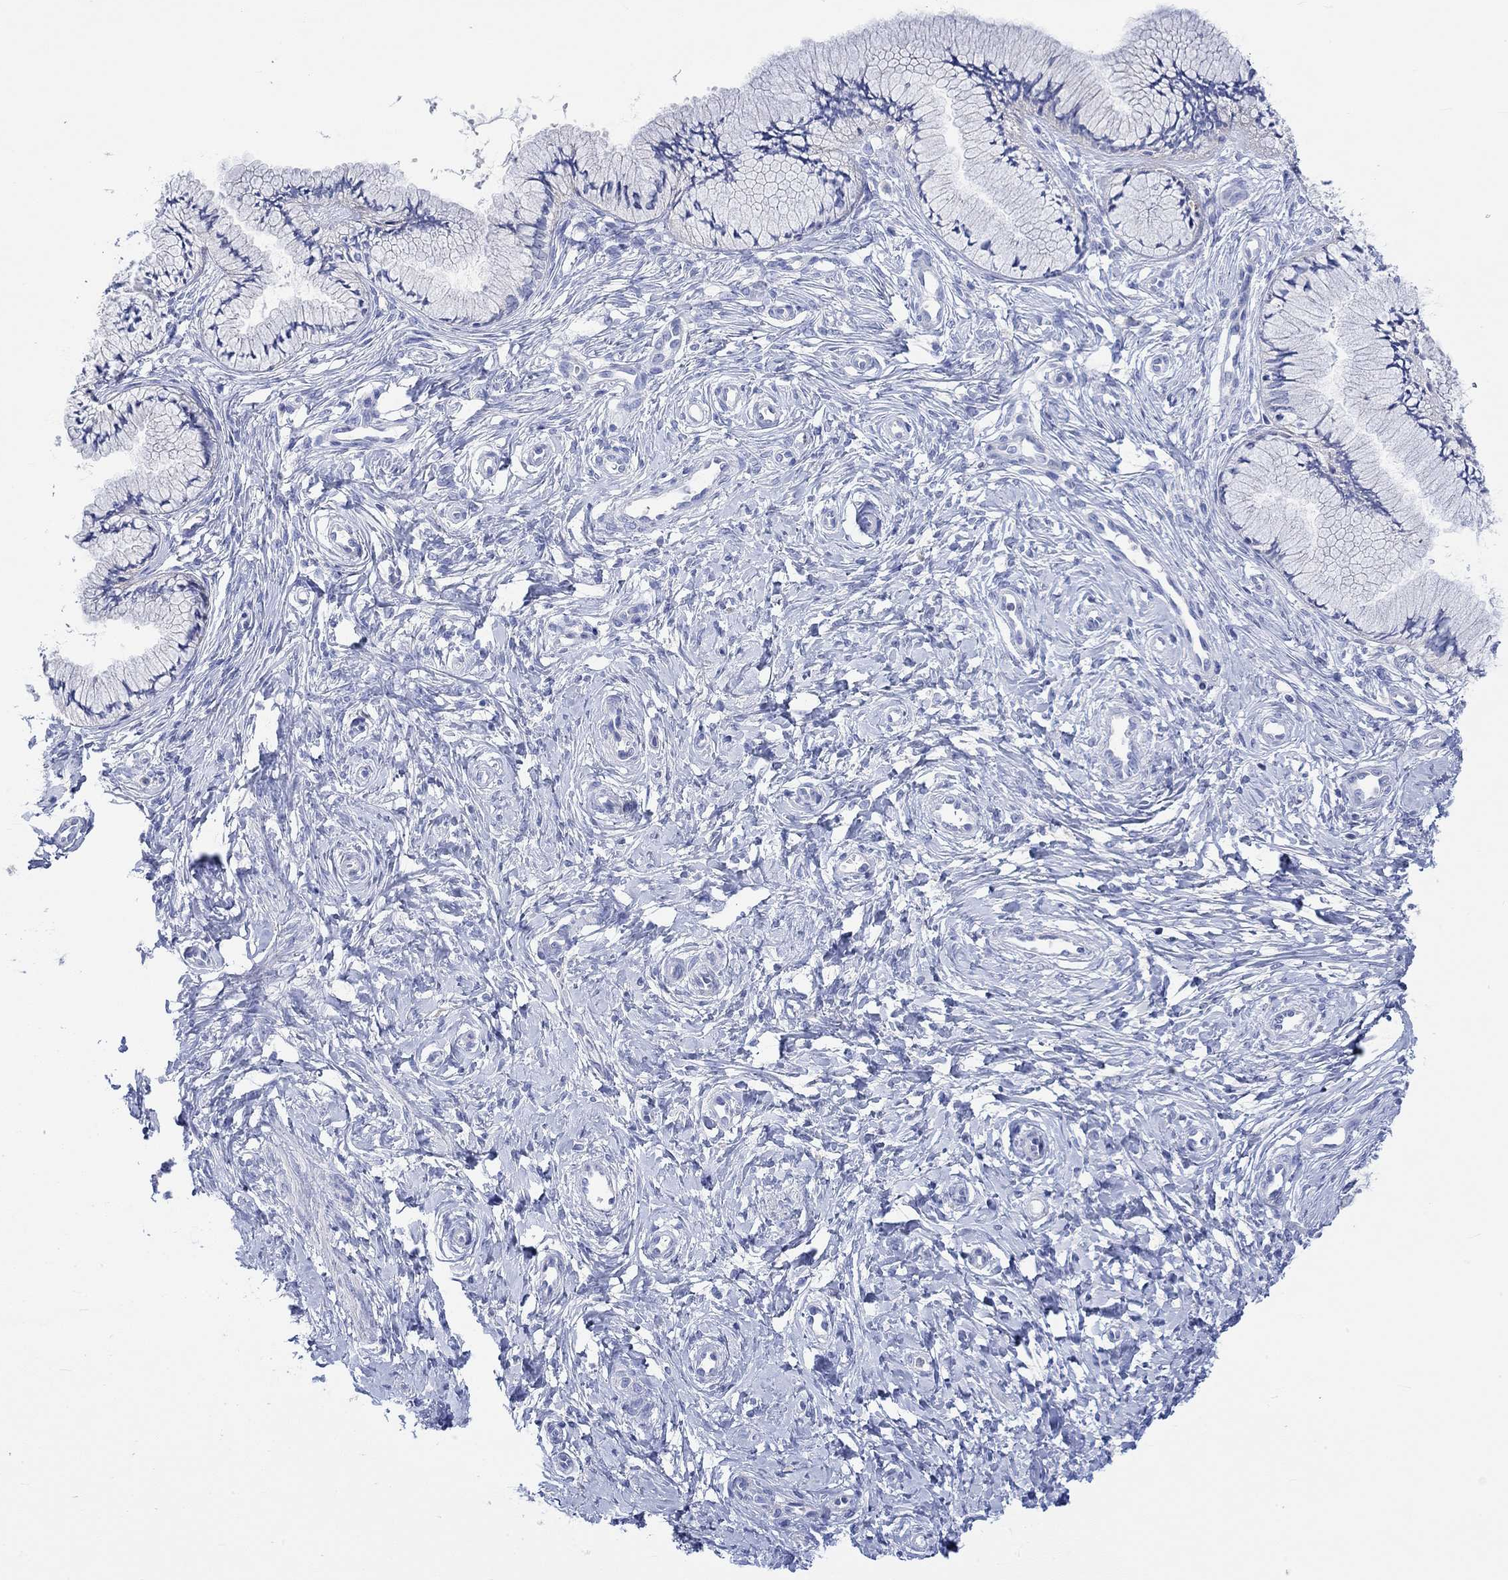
{"staining": {"intensity": "negative", "quantity": "none", "location": "none"}, "tissue": "cervix", "cell_type": "Glandular cells", "image_type": "normal", "snomed": [{"axis": "morphology", "description": "Normal tissue, NOS"}, {"axis": "topography", "description": "Cervix"}], "caption": "This is a photomicrograph of immunohistochemistry staining of normal cervix, which shows no positivity in glandular cells.", "gene": "REEP6", "patient": {"sex": "female", "age": 37}}